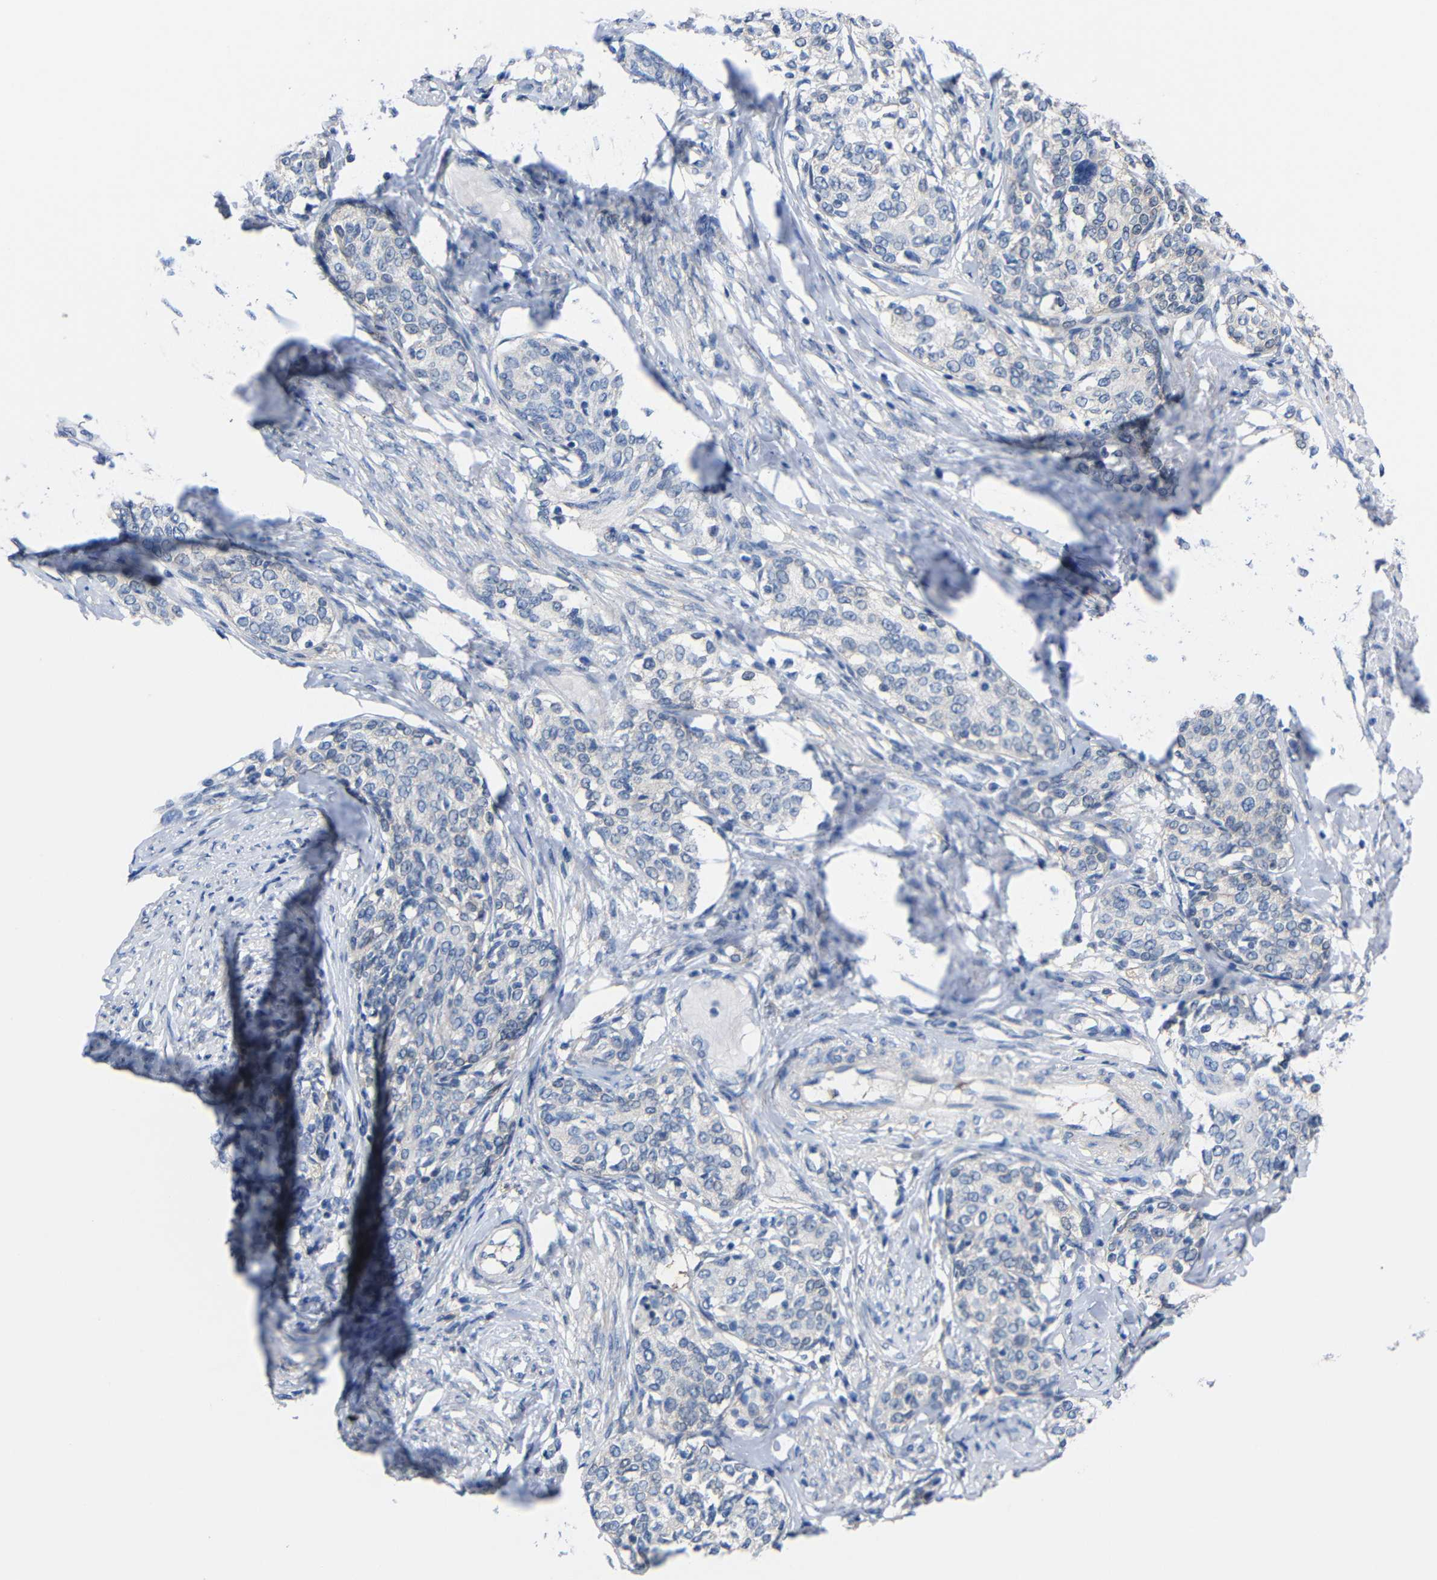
{"staining": {"intensity": "negative", "quantity": "none", "location": "none"}, "tissue": "cervical cancer", "cell_type": "Tumor cells", "image_type": "cancer", "snomed": [{"axis": "morphology", "description": "Squamous cell carcinoma, NOS"}, {"axis": "morphology", "description": "Adenocarcinoma, NOS"}, {"axis": "topography", "description": "Cervix"}], "caption": "A high-resolution image shows IHC staining of adenocarcinoma (cervical), which shows no significant staining in tumor cells. (IHC, brightfield microscopy, high magnification).", "gene": "PEBP1", "patient": {"sex": "female", "age": 52}}